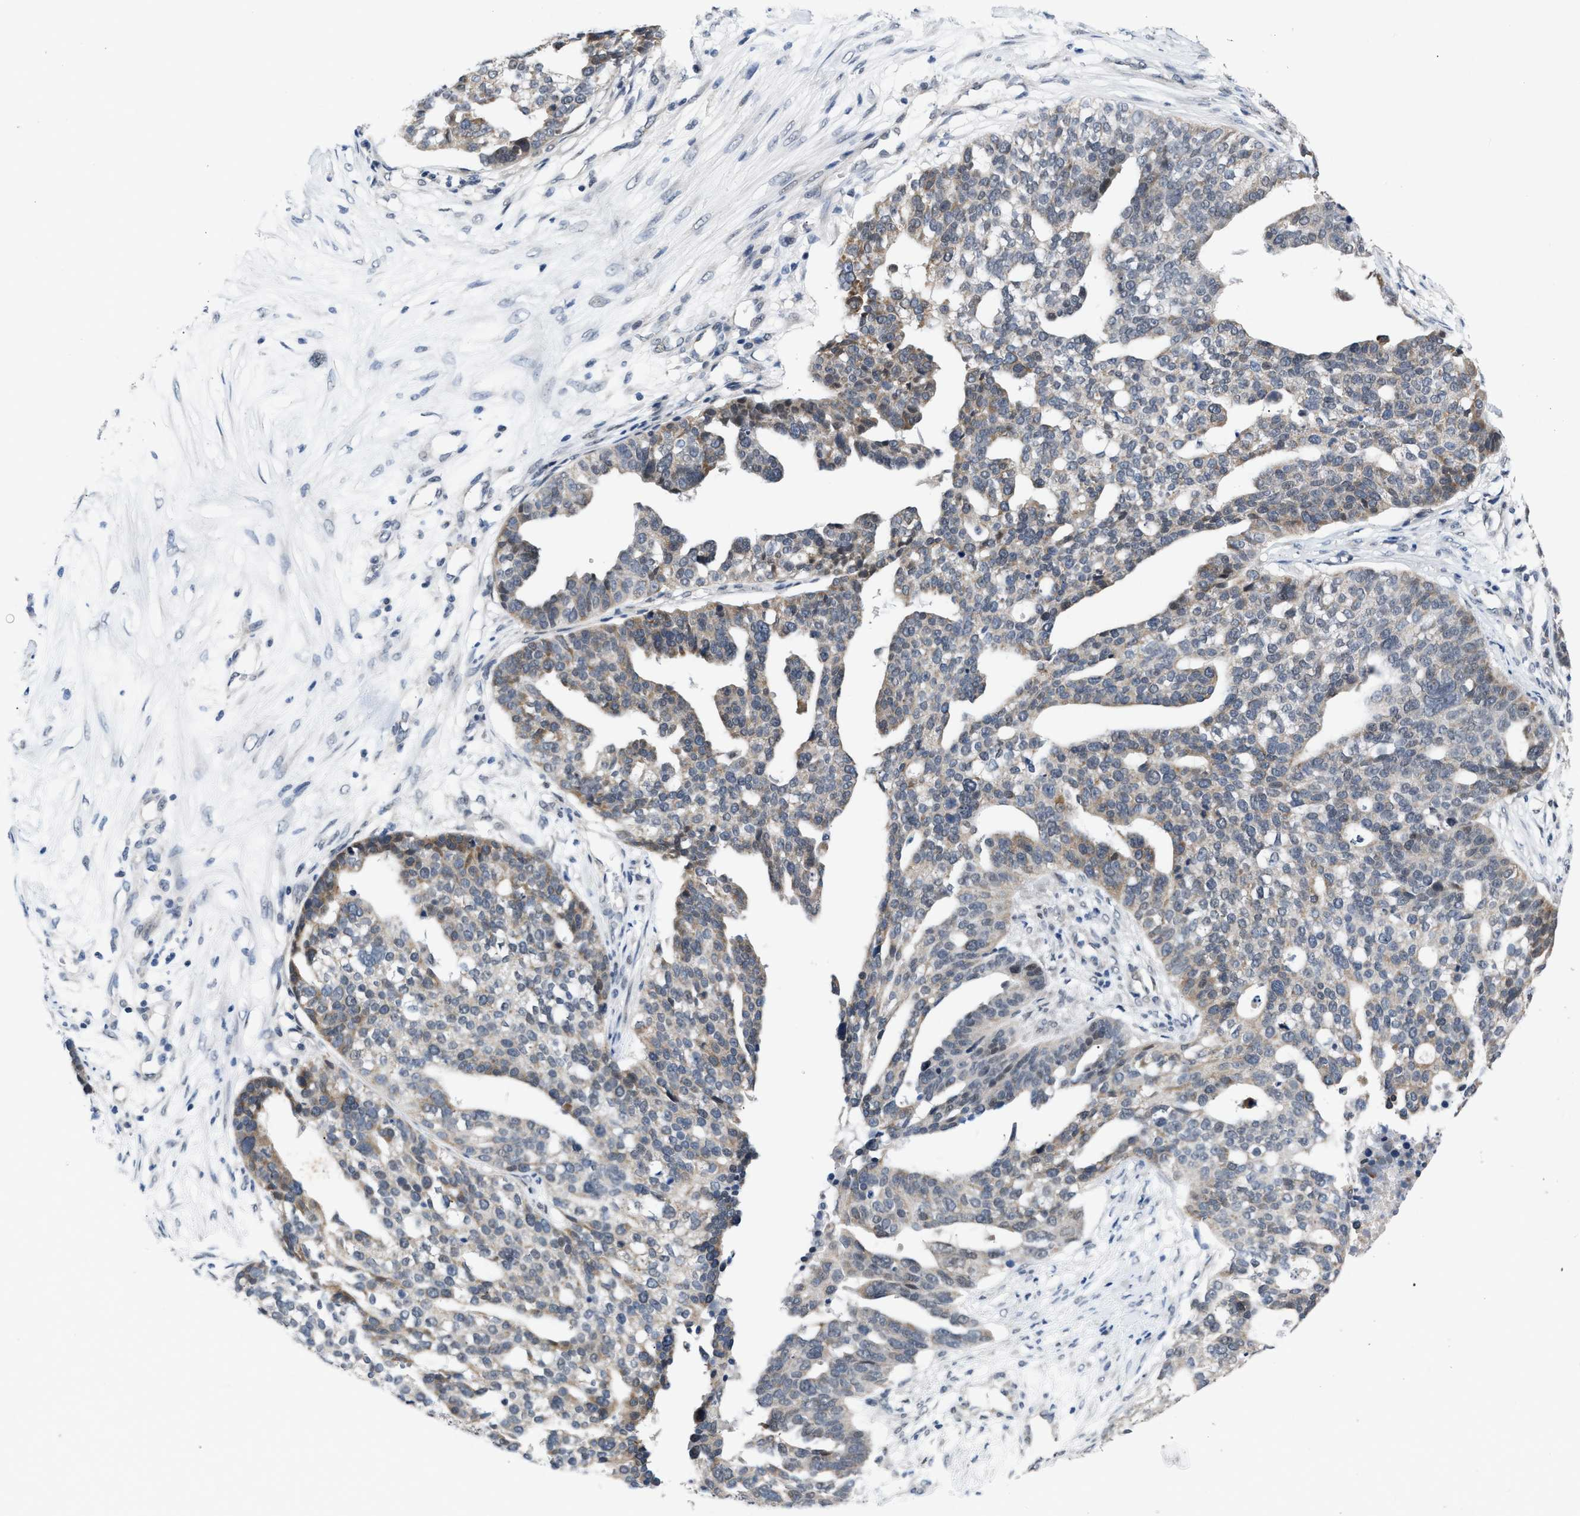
{"staining": {"intensity": "moderate", "quantity": "25%-75%", "location": "cytoplasmic/membranous"}, "tissue": "ovarian cancer", "cell_type": "Tumor cells", "image_type": "cancer", "snomed": [{"axis": "morphology", "description": "Cystadenocarcinoma, serous, NOS"}, {"axis": "topography", "description": "Ovary"}], "caption": "Protein staining reveals moderate cytoplasmic/membranous staining in approximately 25%-75% of tumor cells in ovarian cancer.", "gene": "TXNRD3", "patient": {"sex": "female", "age": 59}}